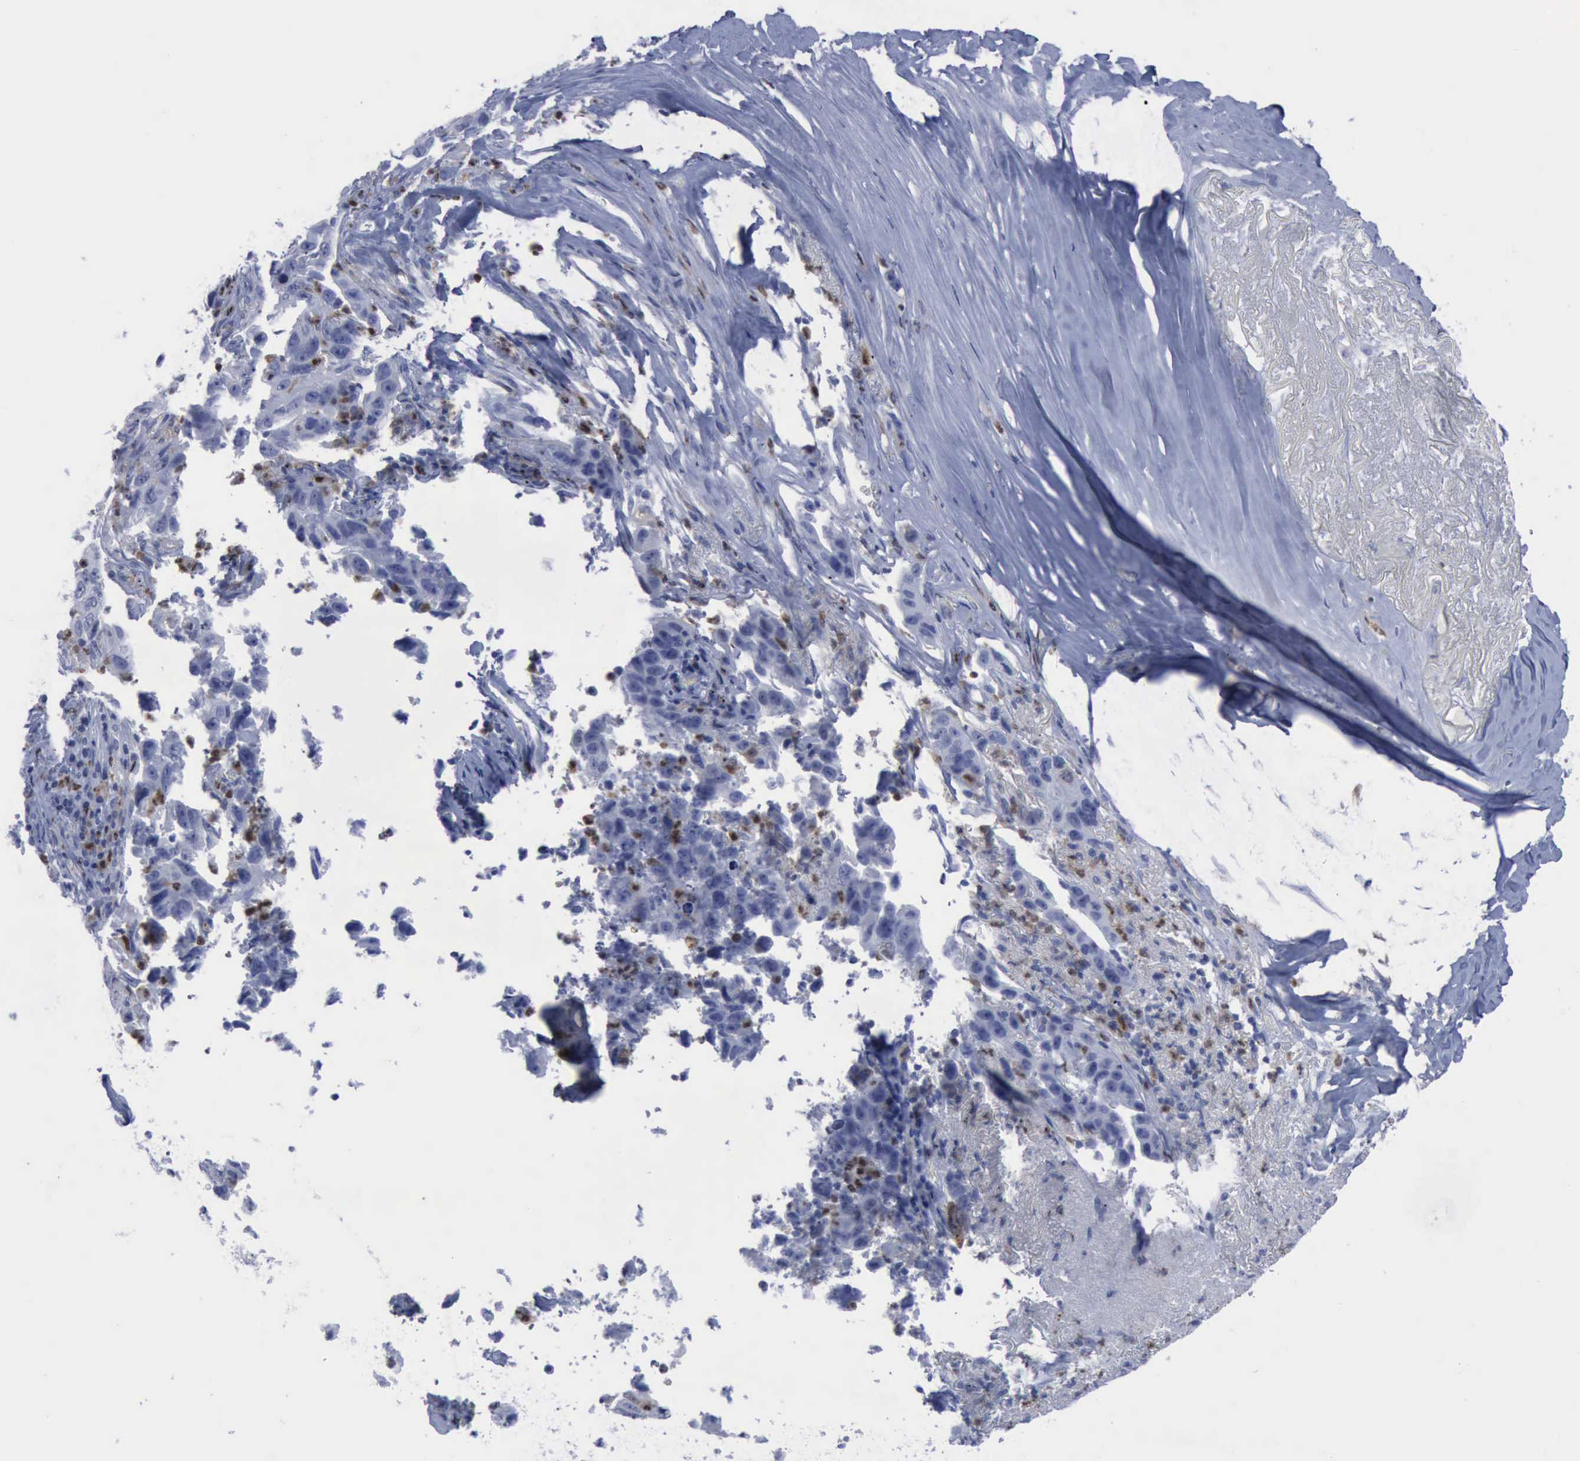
{"staining": {"intensity": "moderate", "quantity": "25%-75%", "location": "cytoplasmic/membranous"}, "tissue": "lung cancer", "cell_type": "Tumor cells", "image_type": "cancer", "snomed": [{"axis": "morphology", "description": "Squamous cell carcinoma, NOS"}, {"axis": "topography", "description": "Lung"}], "caption": "A high-resolution micrograph shows immunohistochemistry staining of lung cancer (squamous cell carcinoma), which shows moderate cytoplasmic/membranous staining in approximately 25%-75% of tumor cells.", "gene": "CSTA", "patient": {"sex": "male", "age": 64}}